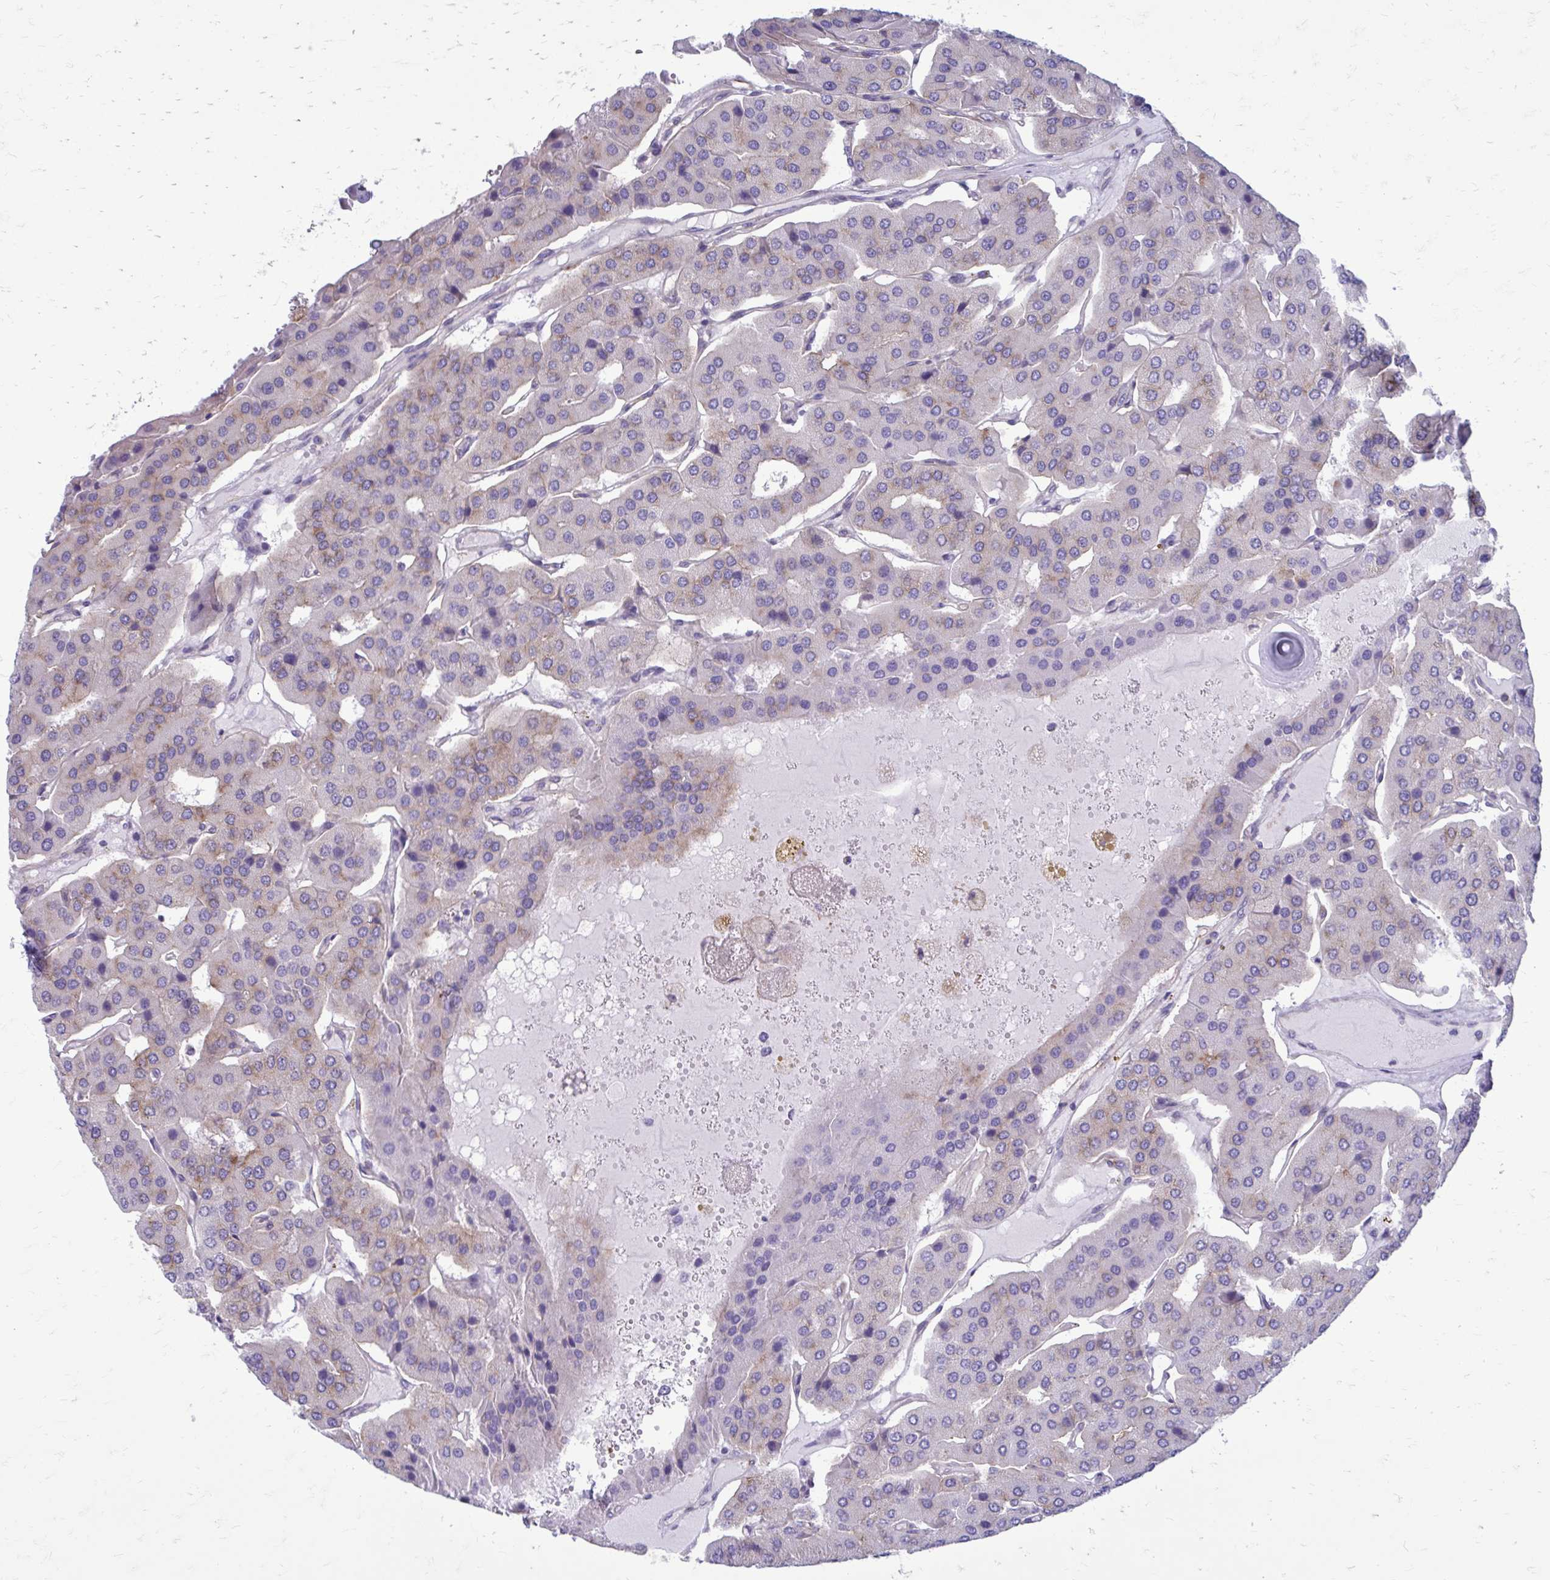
{"staining": {"intensity": "weak", "quantity": "<25%", "location": "cytoplasmic/membranous"}, "tissue": "parathyroid gland", "cell_type": "Glandular cells", "image_type": "normal", "snomed": [{"axis": "morphology", "description": "Normal tissue, NOS"}, {"axis": "morphology", "description": "Adenoma, NOS"}, {"axis": "topography", "description": "Parathyroid gland"}], "caption": "Photomicrograph shows no significant protein positivity in glandular cells of normal parathyroid gland. Brightfield microscopy of immunohistochemistry (IHC) stained with DAB (3,3'-diaminobenzidine) (brown) and hematoxylin (blue), captured at high magnification.", "gene": "CLTA", "patient": {"sex": "female", "age": 86}}